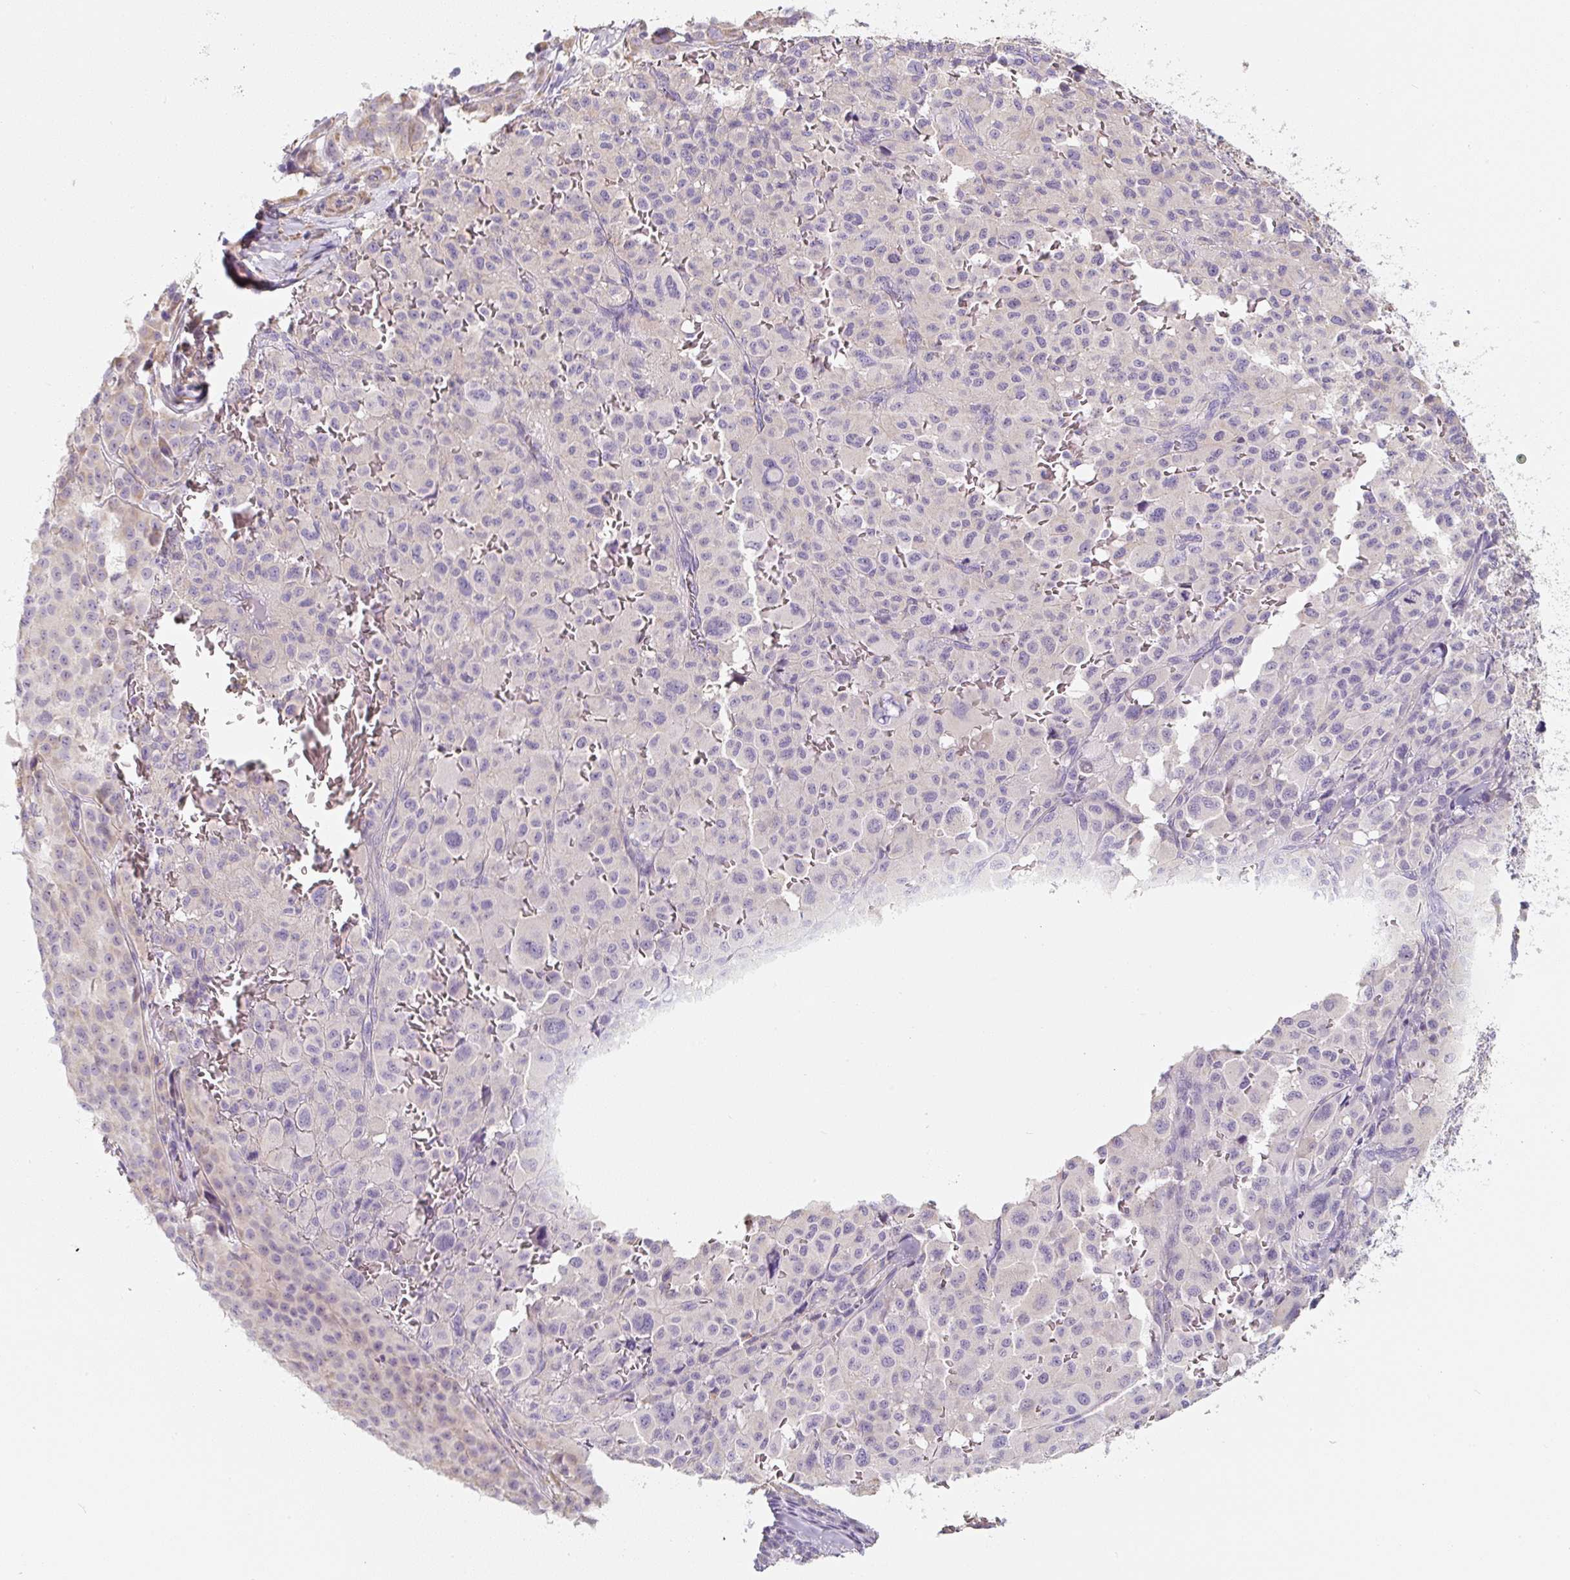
{"staining": {"intensity": "negative", "quantity": "none", "location": "none"}, "tissue": "melanoma", "cell_type": "Tumor cells", "image_type": "cancer", "snomed": [{"axis": "morphology", "description": "Malignant melanoma, NOS"}, {"axis": "topography", "description": "Skin"}], "caption": "Immunohistochemistry of human malignant melanoma demonstrates no staining in tumor cells. (Stains: DAB IHC with hematoxylin counter stain, Microscopy: brightfield microscopy at high magnification).", "gene": "PWWP3B", "patient": {"sex": "female", "age": 74}}